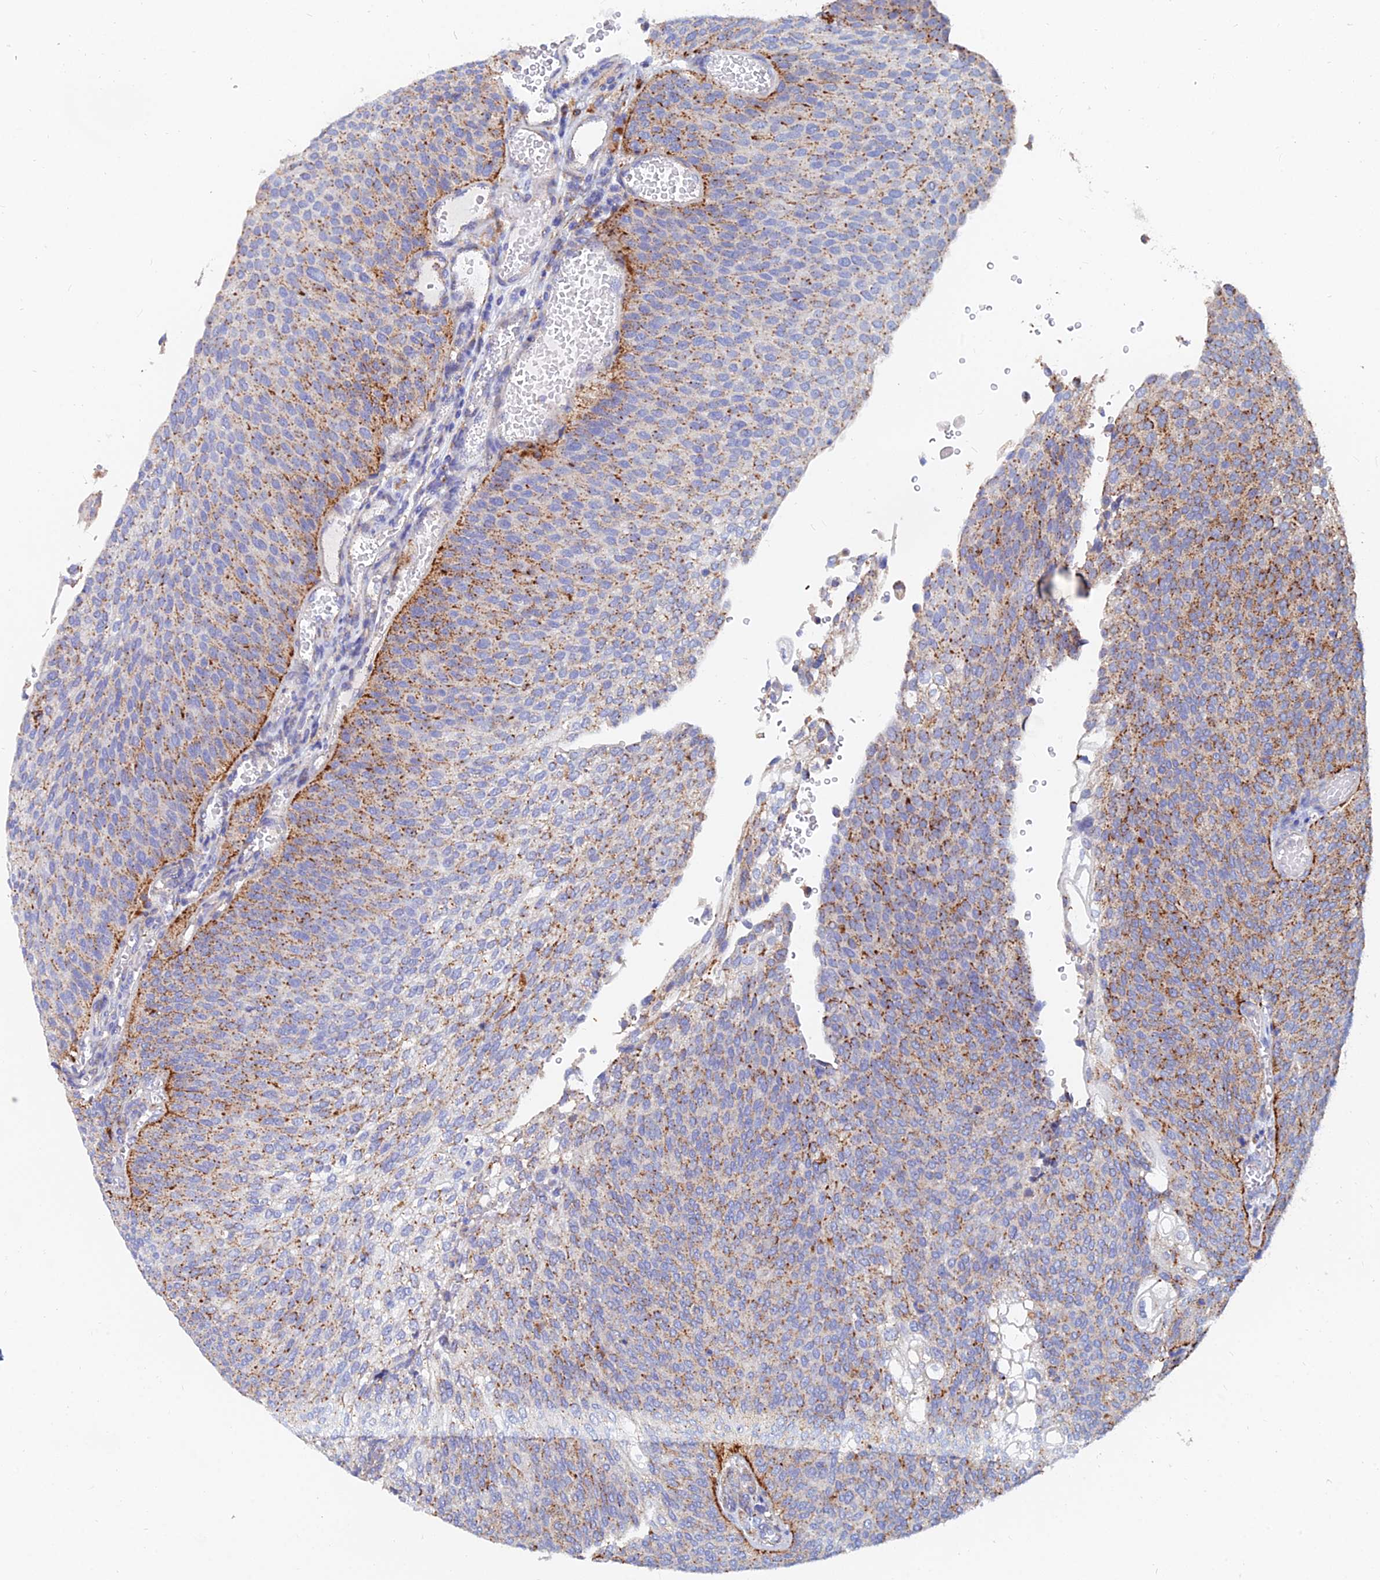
{"staining": {"intensity": "moderate", "quantity": ">75%", "location": "cytoplasmic/membranous"}, "tissue": "urothelial cancer", "cell_type": "Tumor cells", "image_type": "cancer", "snomed": [{"axis": "morphology", "description": "Urothelial carcinoma, High grade"}, {"axis": "topography", "description": "Urinary bladder"}], "caption": "High-power microscopy captured an immunohistochemistry micrograph of urothelial cancer, revealing moderate cytoplasmic/membranous staining in about >75% of tumor cells.", "gene": "SPNS1", "patient": {"sex": "female", "age": 79}}